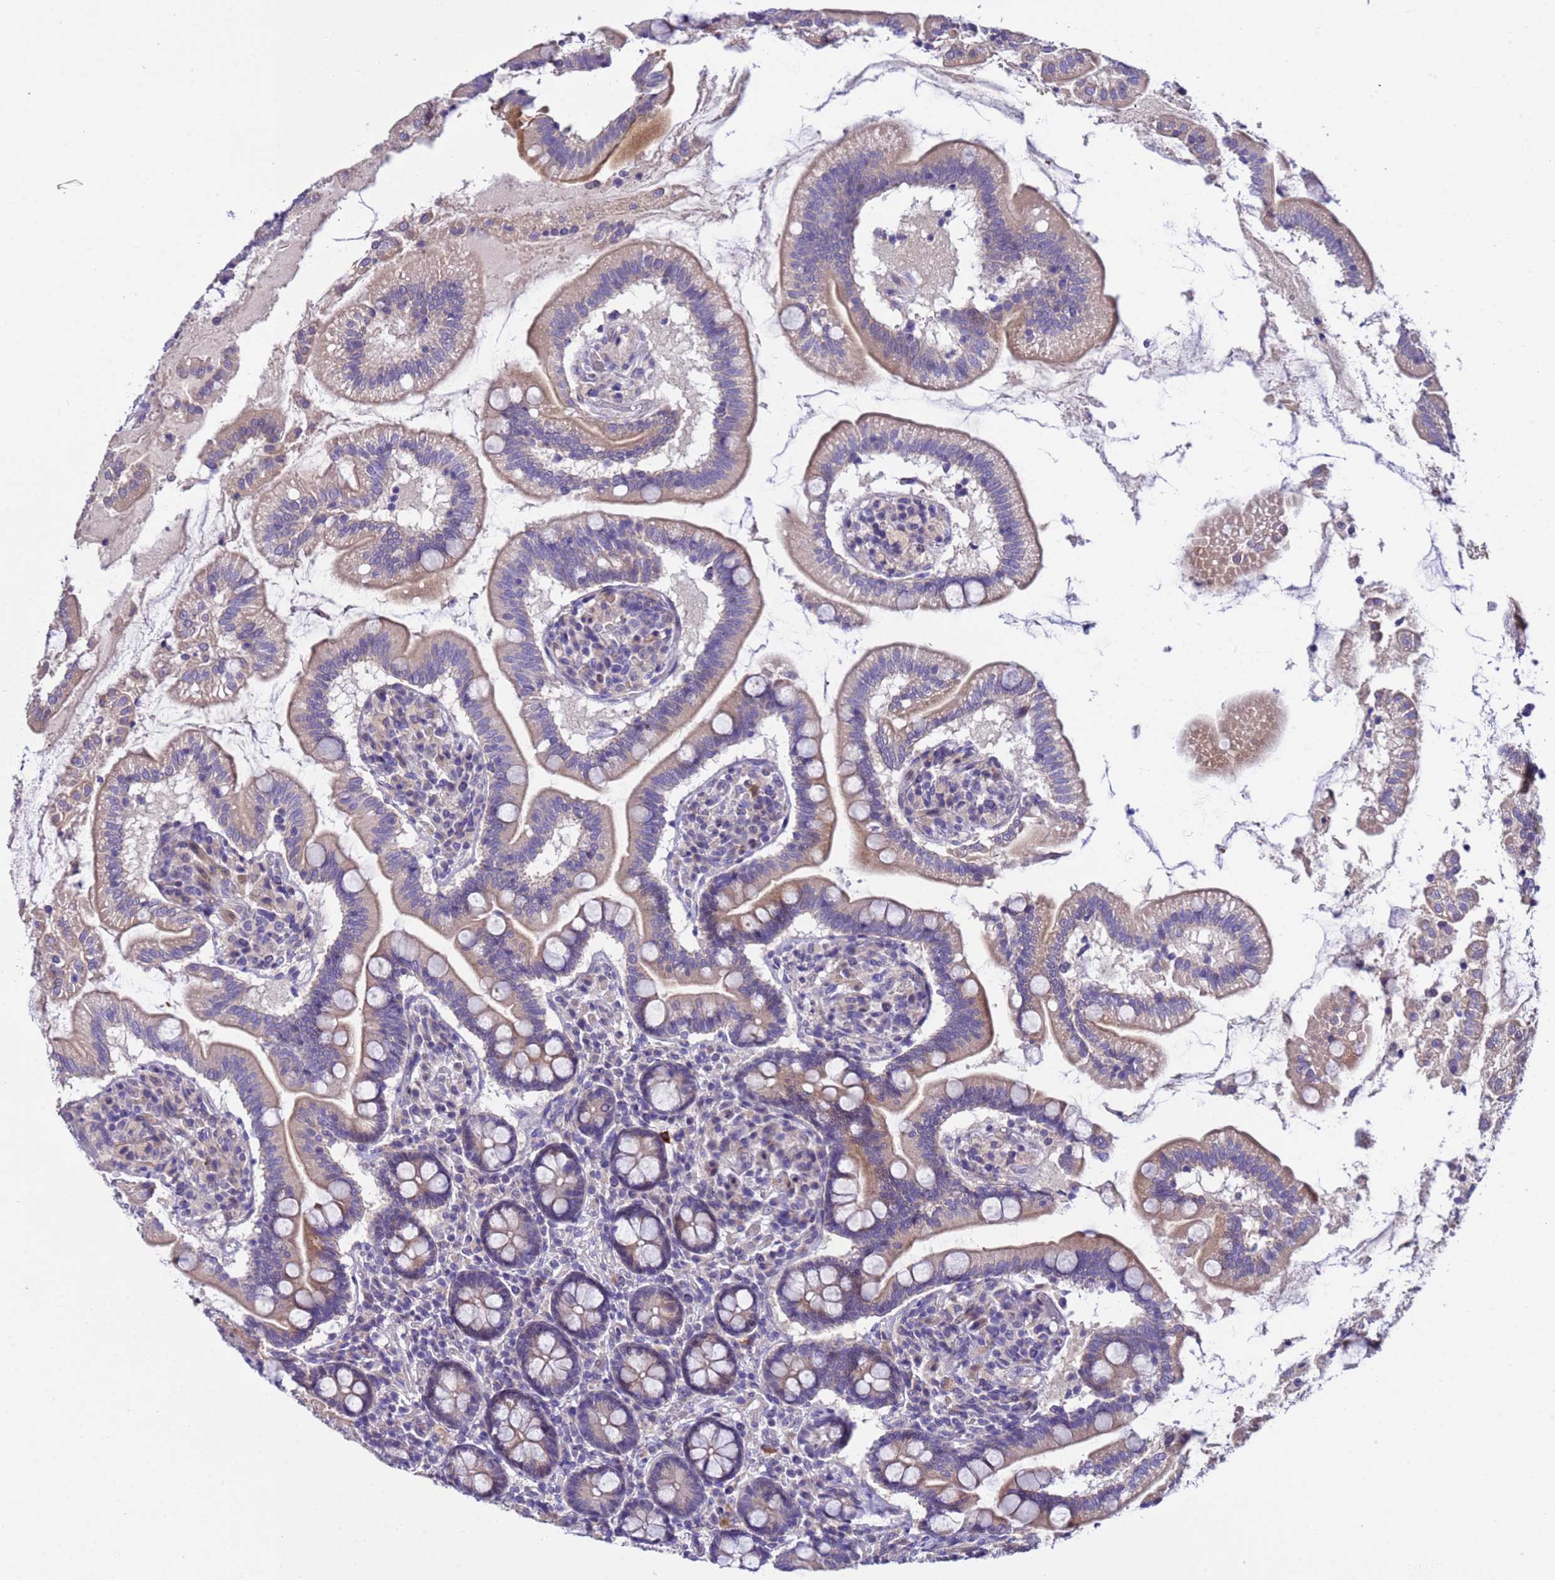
{"staining": {"intensity": "moderate", "quantity": ">75%", "location": "cytoplasmic/membranous"}, "tissue": "small intestine", "cell_type": "Glandular cells", "image_type": "normal", "snomed": [{"axis": "morphology", "description": "Normal tissue, NOS"}, {"axis": "topography", "description": "Small intestine"}], "caption": "The immunohistochemical stain labels moderate cytoplasmic/membranous positivity in glandular cells of normal small intestine.", "gene": "IGSF11", "patient": {"sex": "female", "age": 64}}